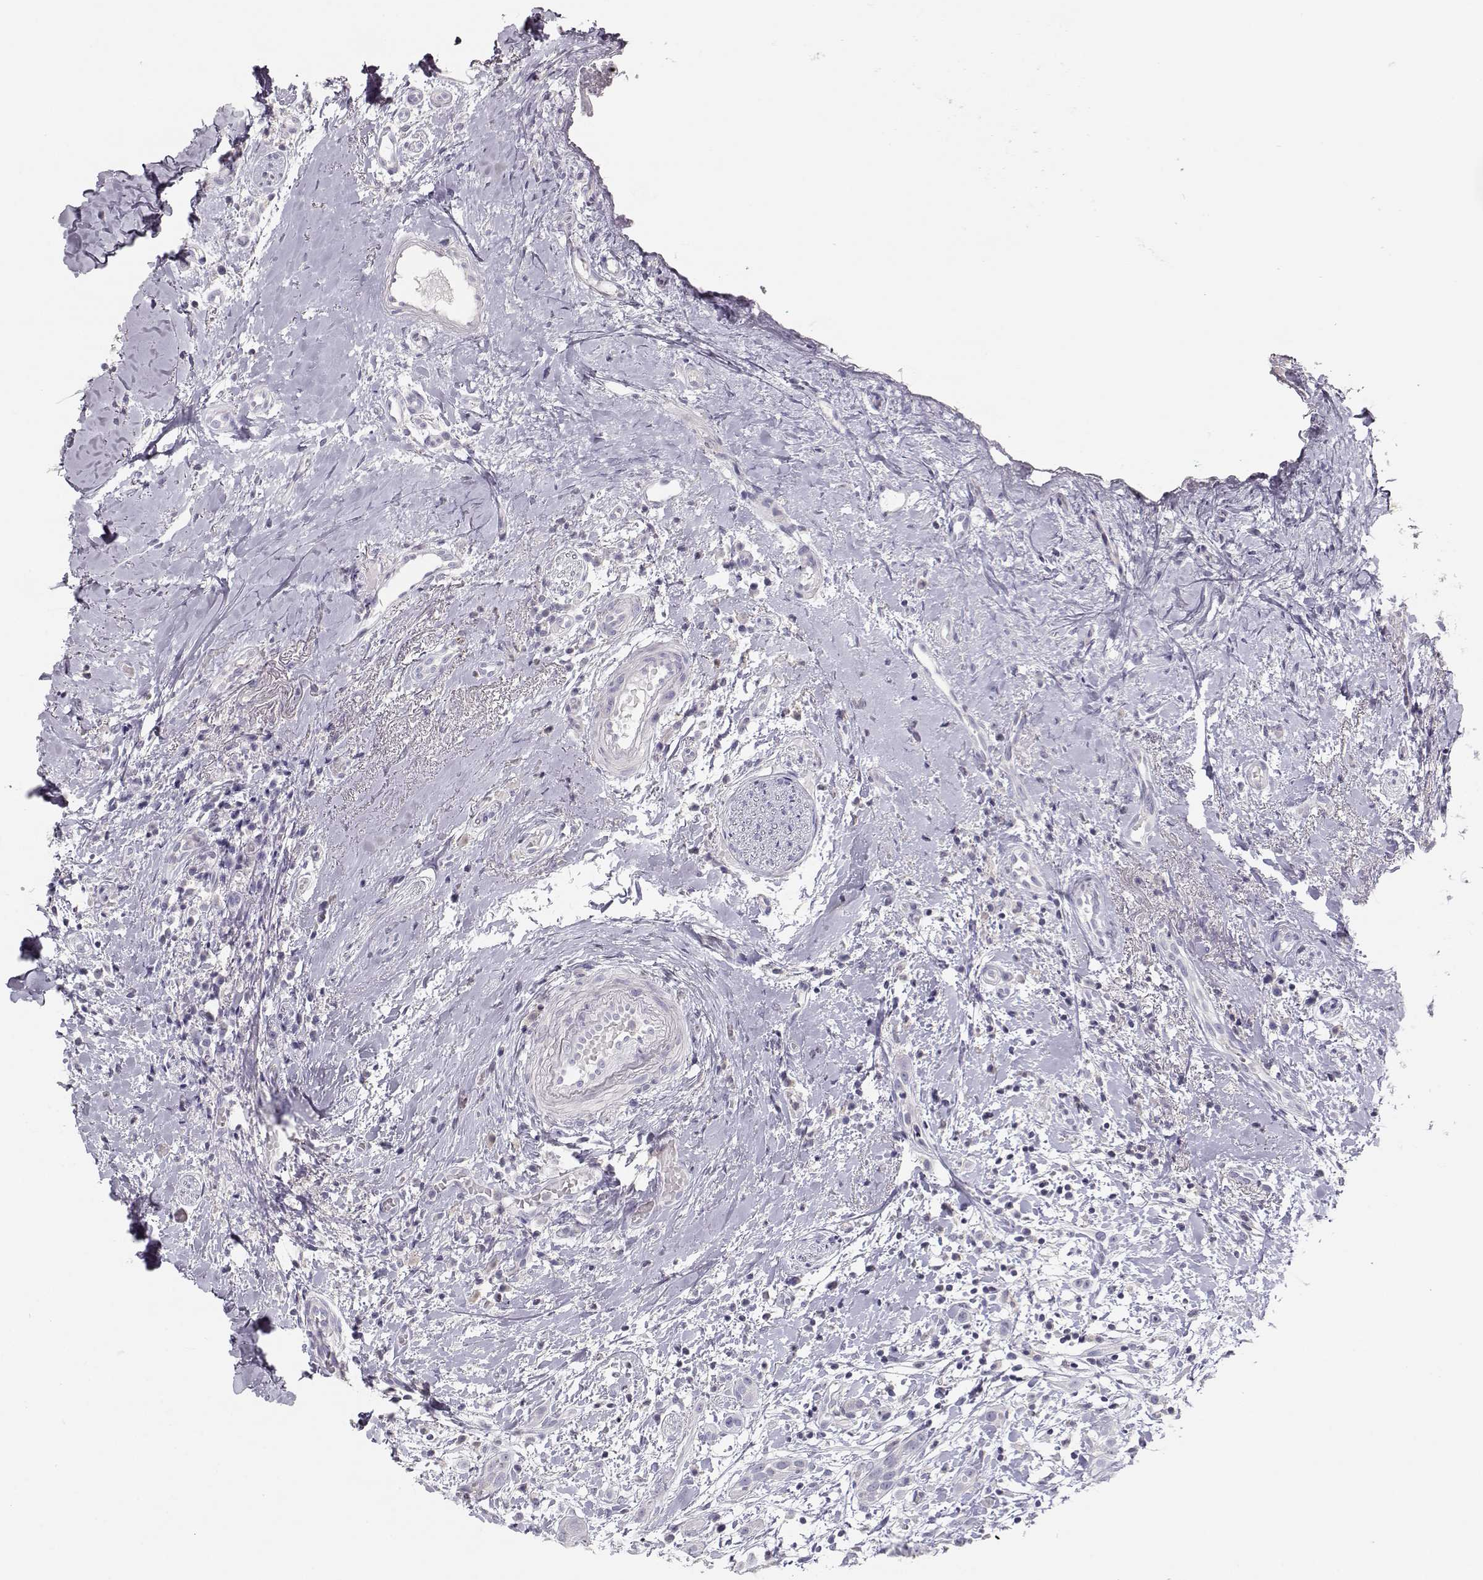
{"staining": {"intensity": "negative", "quantity": "none", "location": "none"}, "tissue": "head and neck cancer", "cell_type": "Tumor cells", "image_type": "cancer", "snomed": [{"axis": "morphology", "description": "Normal tissue, NOS"}, {"axis": "morphology", "description": "Squamous cell carcinoma, NOS"}, {"axis": "topography", "description": "Oral tissue"}, {"axis": "topography", "description": "Salivary gland"}, {"axis": "topography", "description": "Head-Neck"}], "caption": "IHC micrograph of neoplastic tissue: head and neck cancer stained with DAB (3,3'-diaminobenzidine) exhibits no significant protein expression in tumor cells.", "gene": "LEPR", "patient": {"sex": "female", "age": 62}}